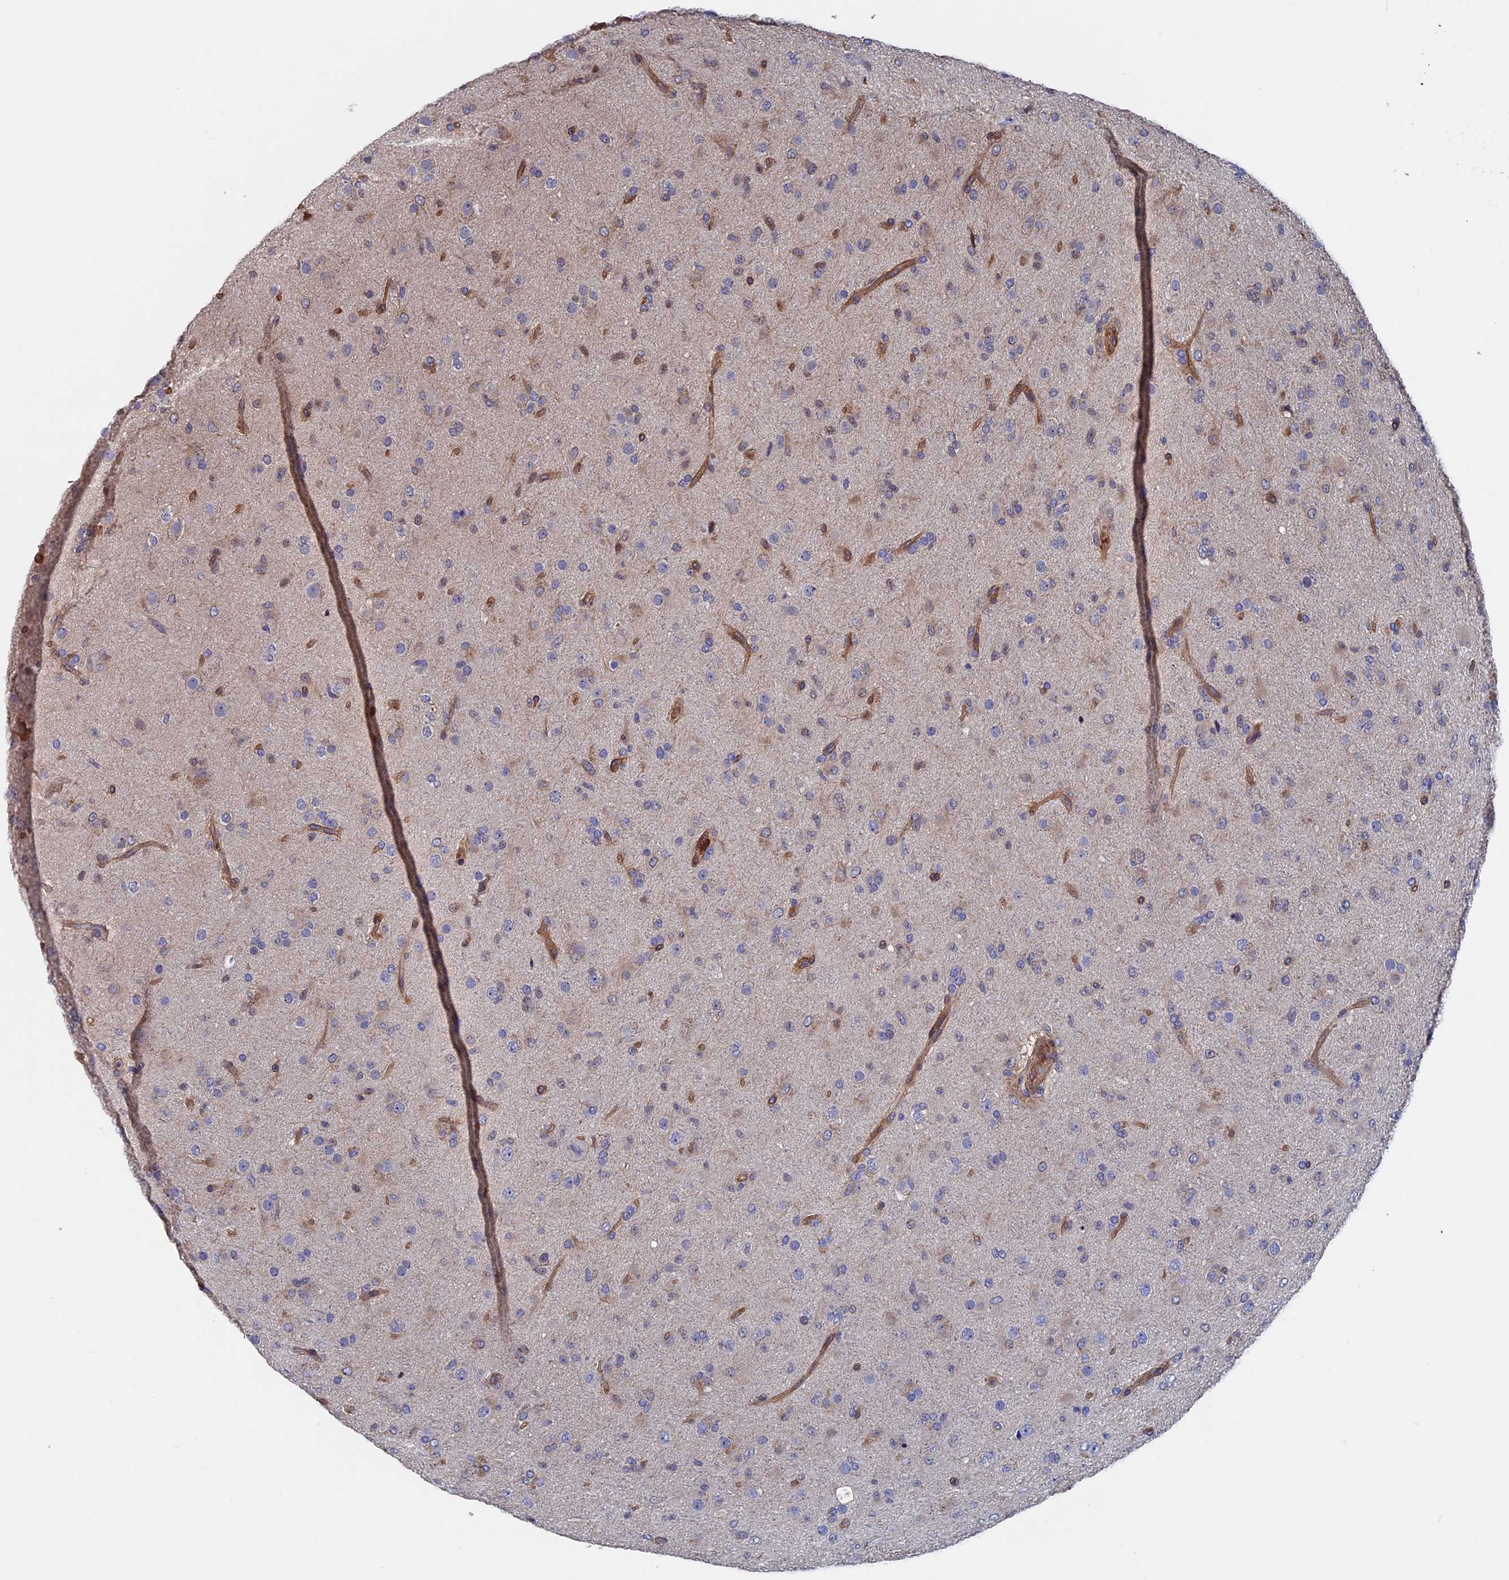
{"staining": {"intensity": "negative", "quantity": "none", "location": "none"}, "tissue": "glioma", "cell_type": "Tumor cells", "image_type": "cancer", "snomed": [{"axis": "morphology", "description": "Glioma, malignant, Low grade"}, {"axis": "topography", "description": "Brain"}], "caption": "Tumor cells show no significant protein positivity in malignant glioma (low-grade).", "gene": "RPUSD1", "patient": {"sex": "male", "age": 65}}